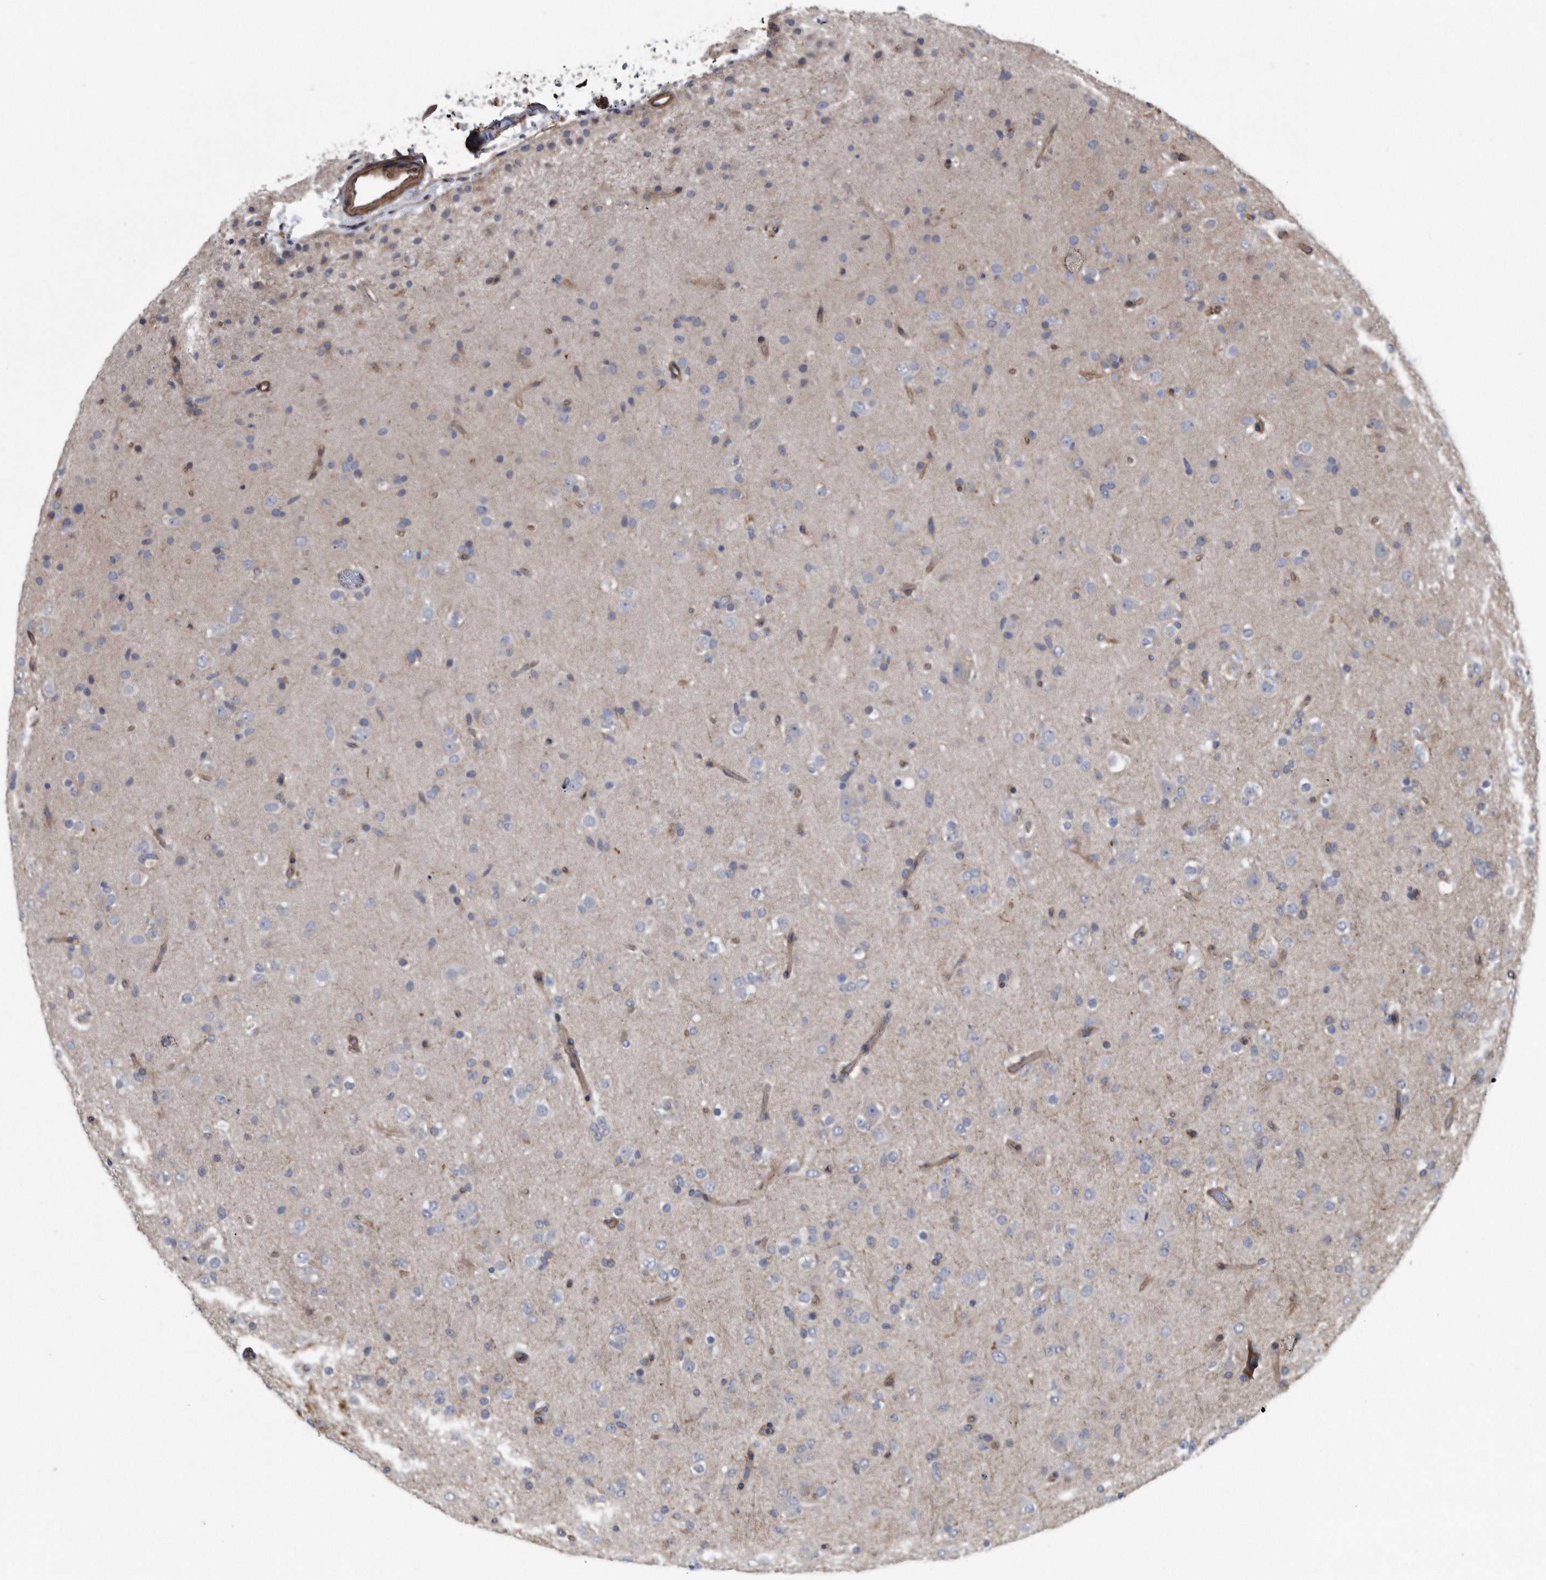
{"staining": {"intensity": "negative", "quantity": "none", "location": "none"}, "tissue": "glioma", "cell_type": "Tumor cells", "image_type": "cancer", "snomed": [{"axis": "morphology", "description": "Glioma, malignant, Low grade"}, {"axis": "topography", "description": "Brain"}], "caption": "The photomicrograph exhibits no significant expression in tumor cells of malignant glioma (low-grade). The staining is performed using DAB (3,3'-diaminobenzidine) brown chromogen with nuclei counter-stained in using hematoxylin.", "gene": "ARMCX1", "patient": {"sex": "male", "age": 65}}